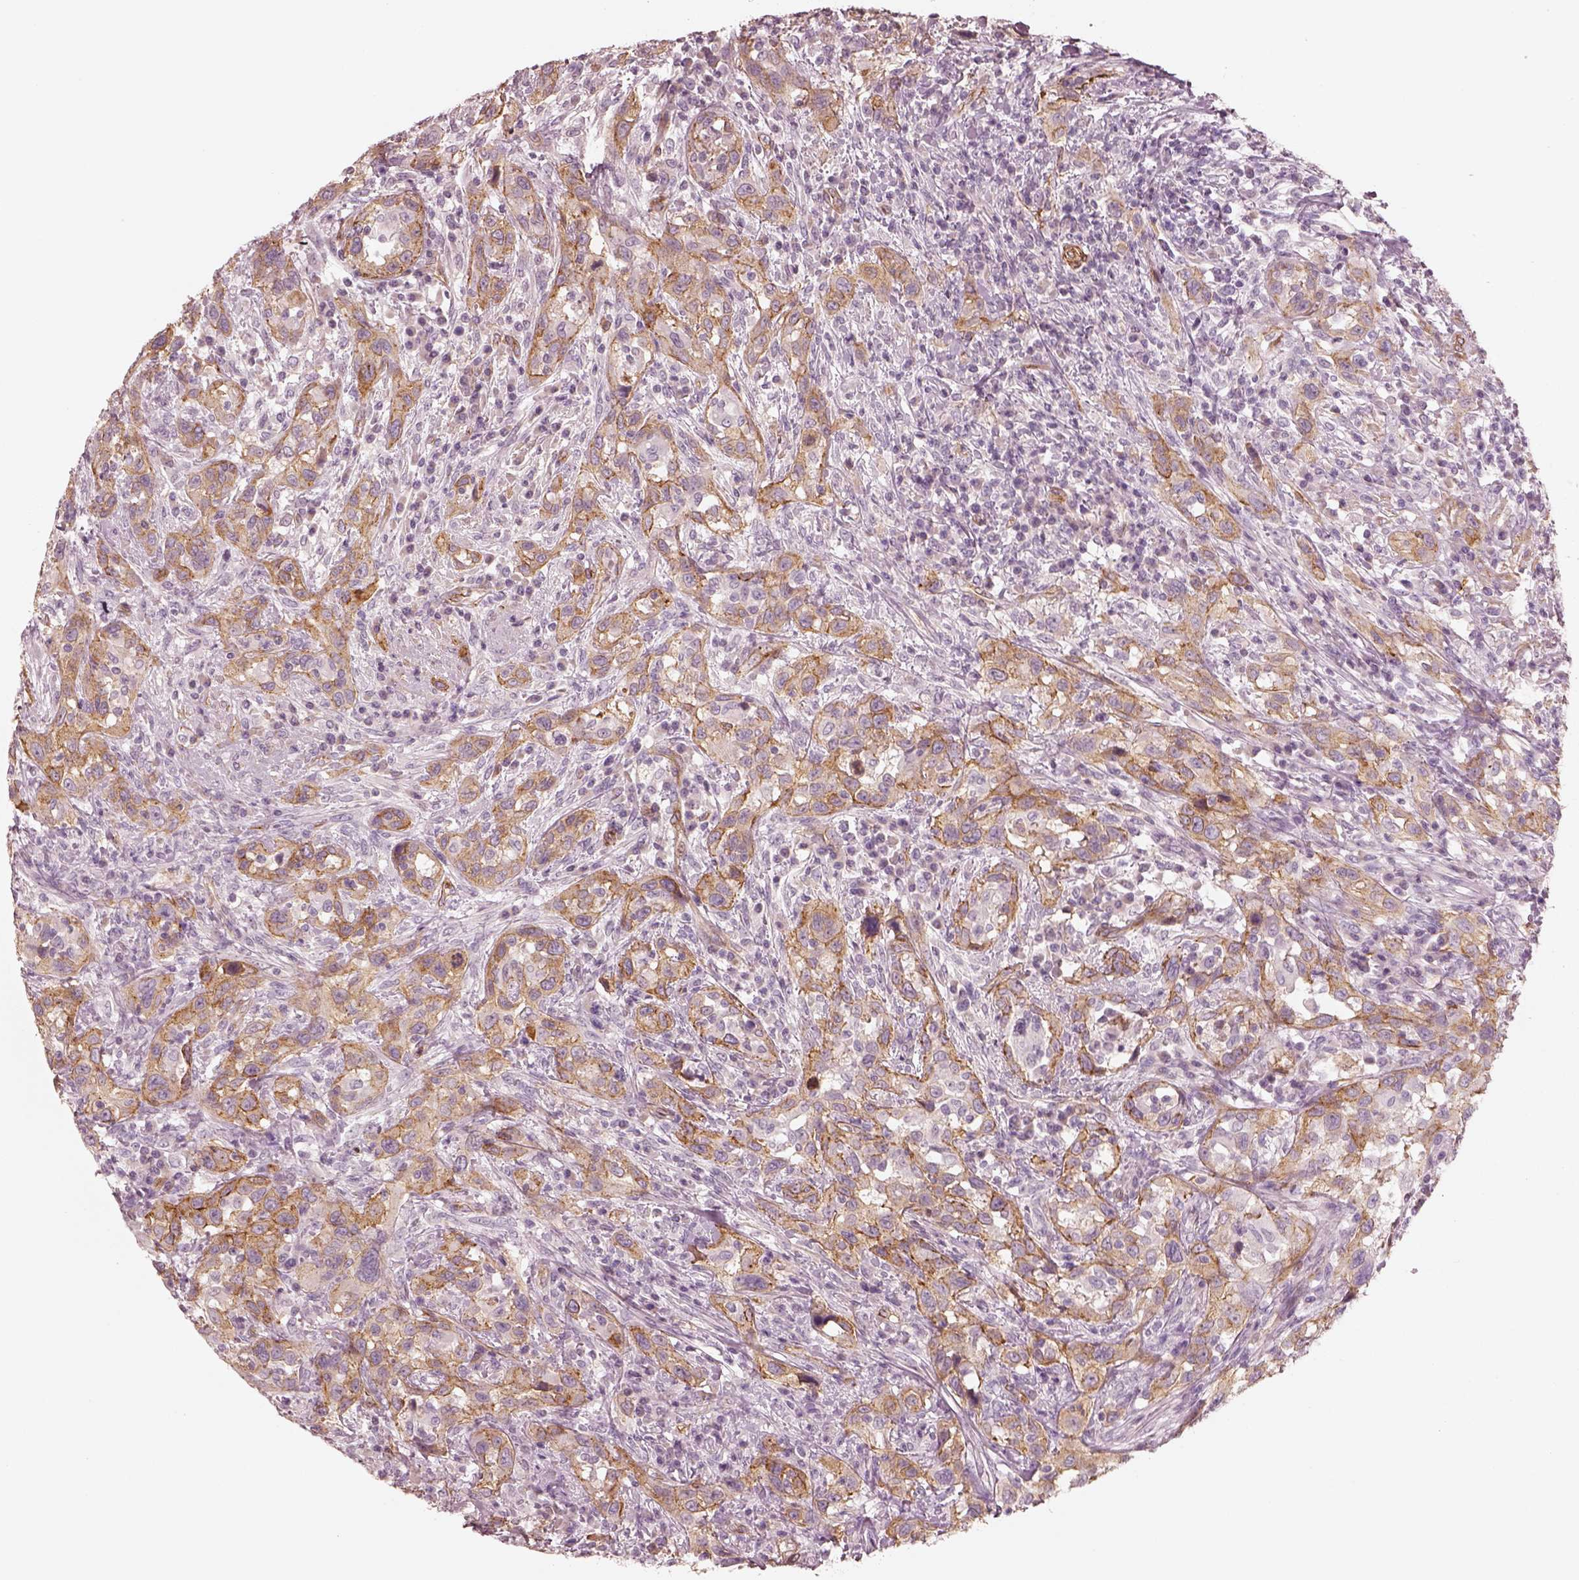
{"staining": {"intensity": "moderate", "quantity": ">75%", "location": "cytoplasmic/membranous"}, "tissue": "urothelial cancer", "cell_type": "Tumor cells", "image_type": "cancer", "snomed": [{"axis": "morphology", "description": "Urothelial carcinoma, NOS"}, {"axis": "morphology", "description": "Urothelial carcinoma, High grade"}, {"axis": "topography", "description": "Urinary bladder"}], "caption": "Urothelial cancer stained for a protein exhibits moderate cytoplasmic/membranous positivity in tumor cells.", "gene": "CRYM", "patient": {"sex": "female", "age": 64}}